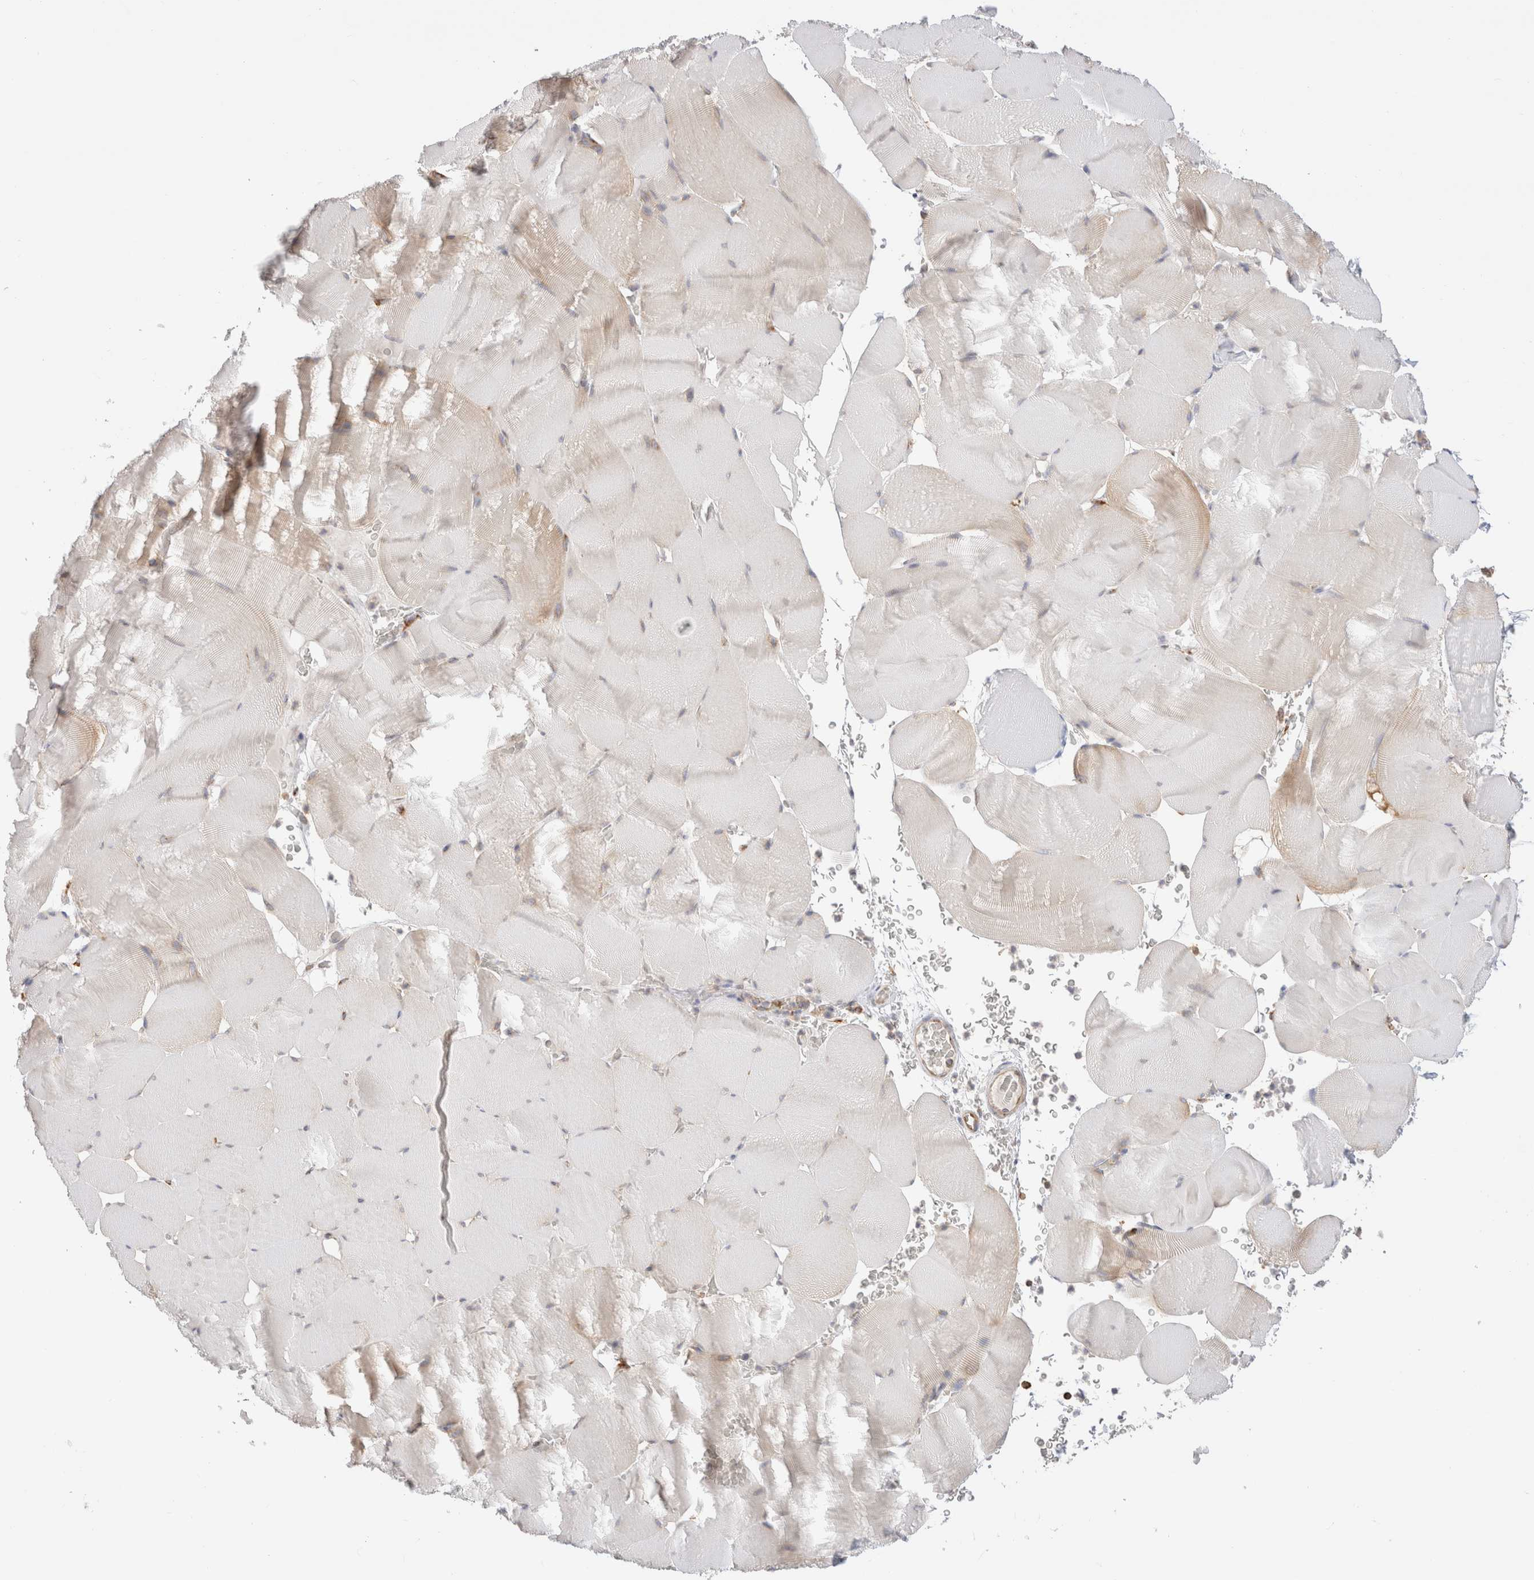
{"staining": {"intensity": "negative", "quantity": "none", "location": "none"}, "tissue": "skeletal muscle", "cell_type": "Myocytes", "image_type": "normal", "snomed": [{"axis": "morphology", "description": "Normal tissue, NOS"}, {"axis": "topography", "description": "Skeletal muscle"}], "caption": "IHC of unremarkable human skeletal muscle shows no positivity in myocytes. Brightfield microscopy of immunohistochemistry stained with DAB (3,3'-diaminobenzidine) (brown) and hematoxylin (blue), captured at high magnification.", "gene": "ZC2HC1A", "patient": {"sex": "male", "age": 62}}